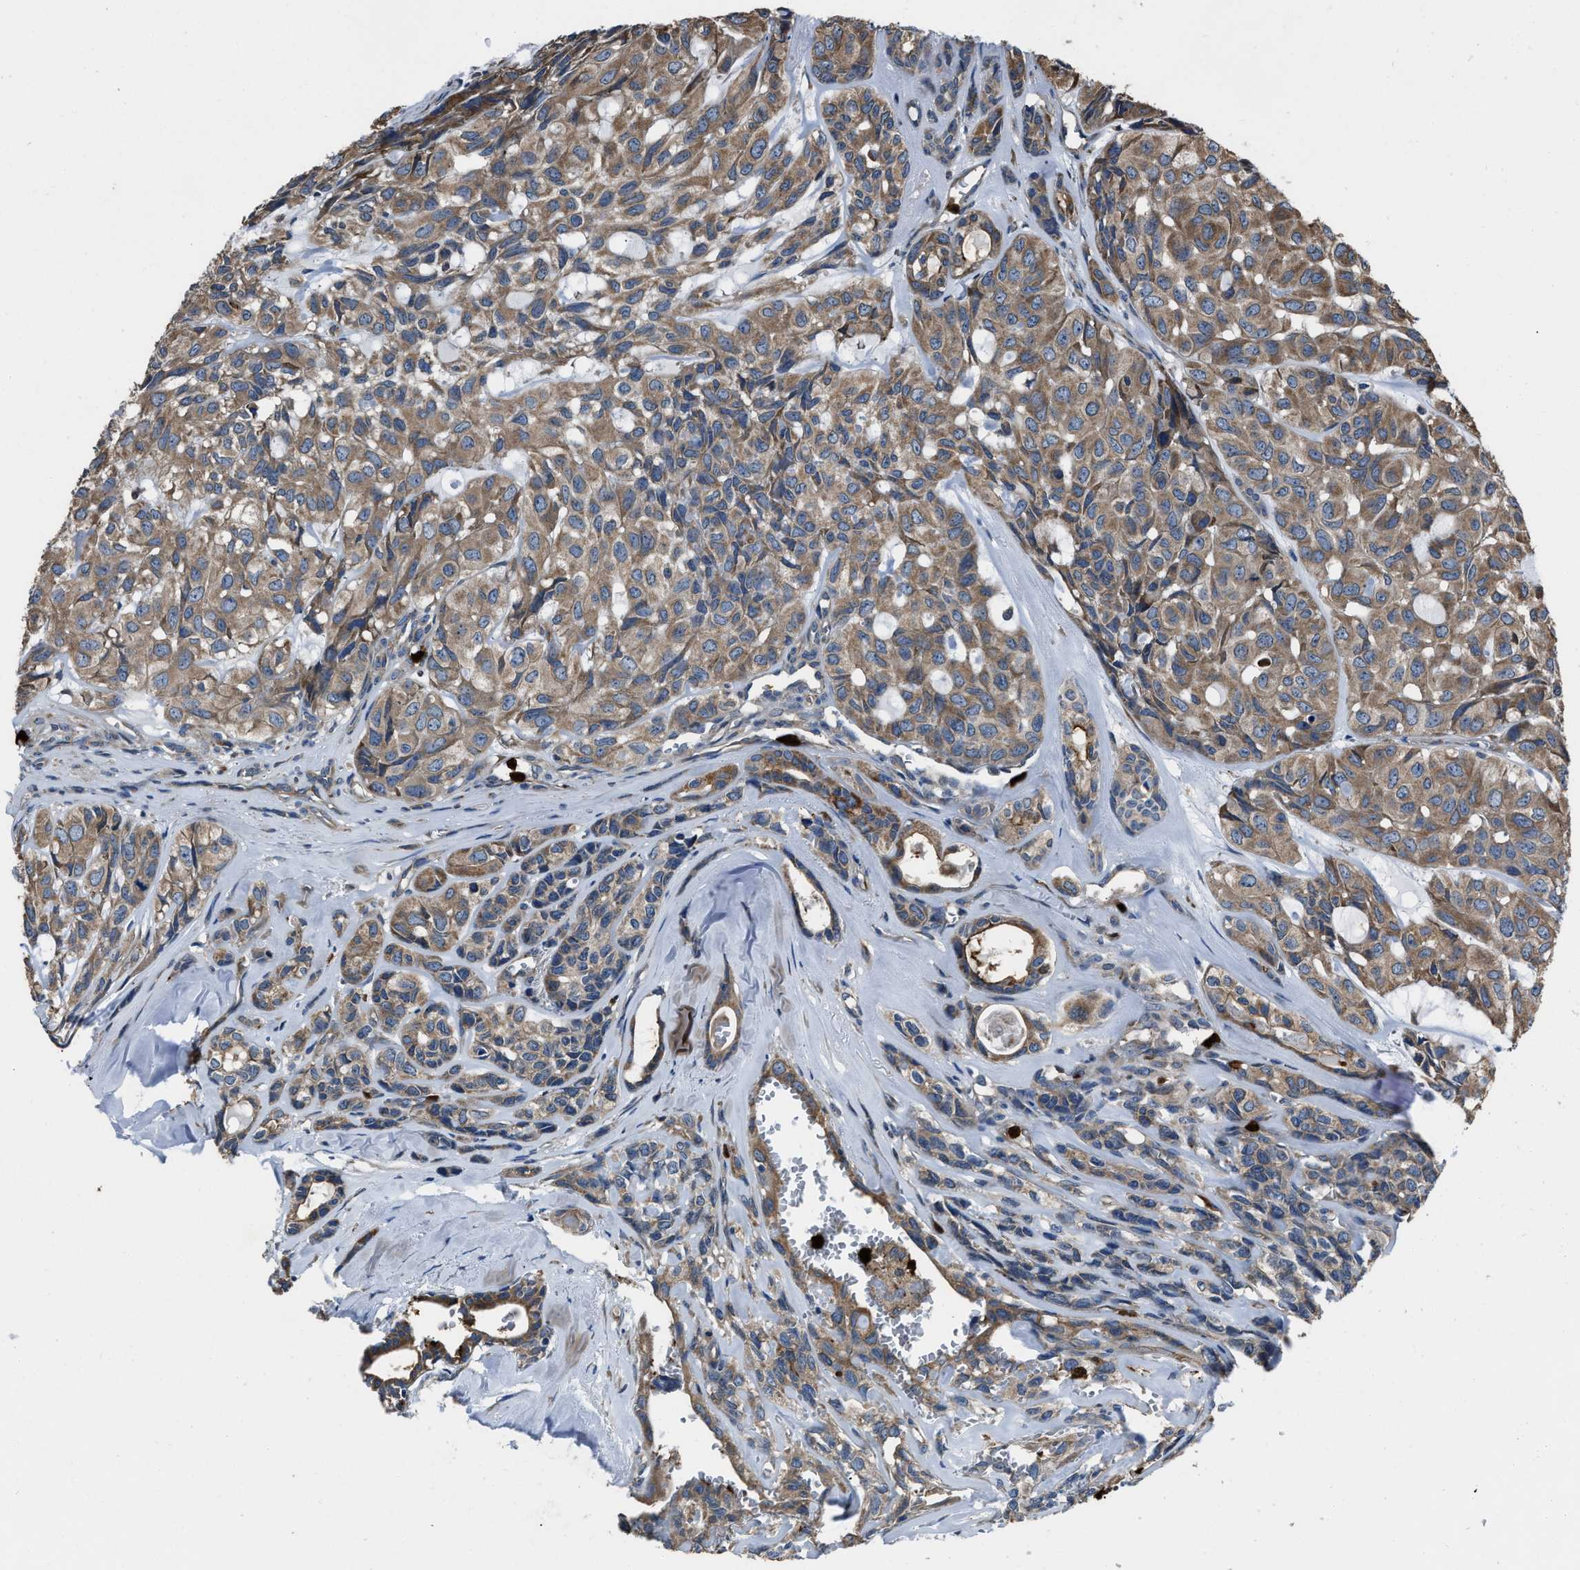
{"staining": {"intensity": "moderate", "quantity": ">75%", "location": "cytoplasmic/membranous"}, "tissue": "head and neck cancer", "cell_type": "Tumor cells", "image_type": "cancer", "snomed": [{"axis": "morphology", "description": "Adenocarcinoma, NOS"}, {"axis": "topography", "description": "Salivary gland, NOS"}, {"axis": "topography", "description": "Head-Neck"}], "caption": "Protein expression analysis of head and neck cancer (adenocarcinoma) demonstrates moderate cytoplasmic/membranous expression in about >75% of tumor cells.", "gene": "ANGPT1", "patient": {"sex": "female", "age": 76}}